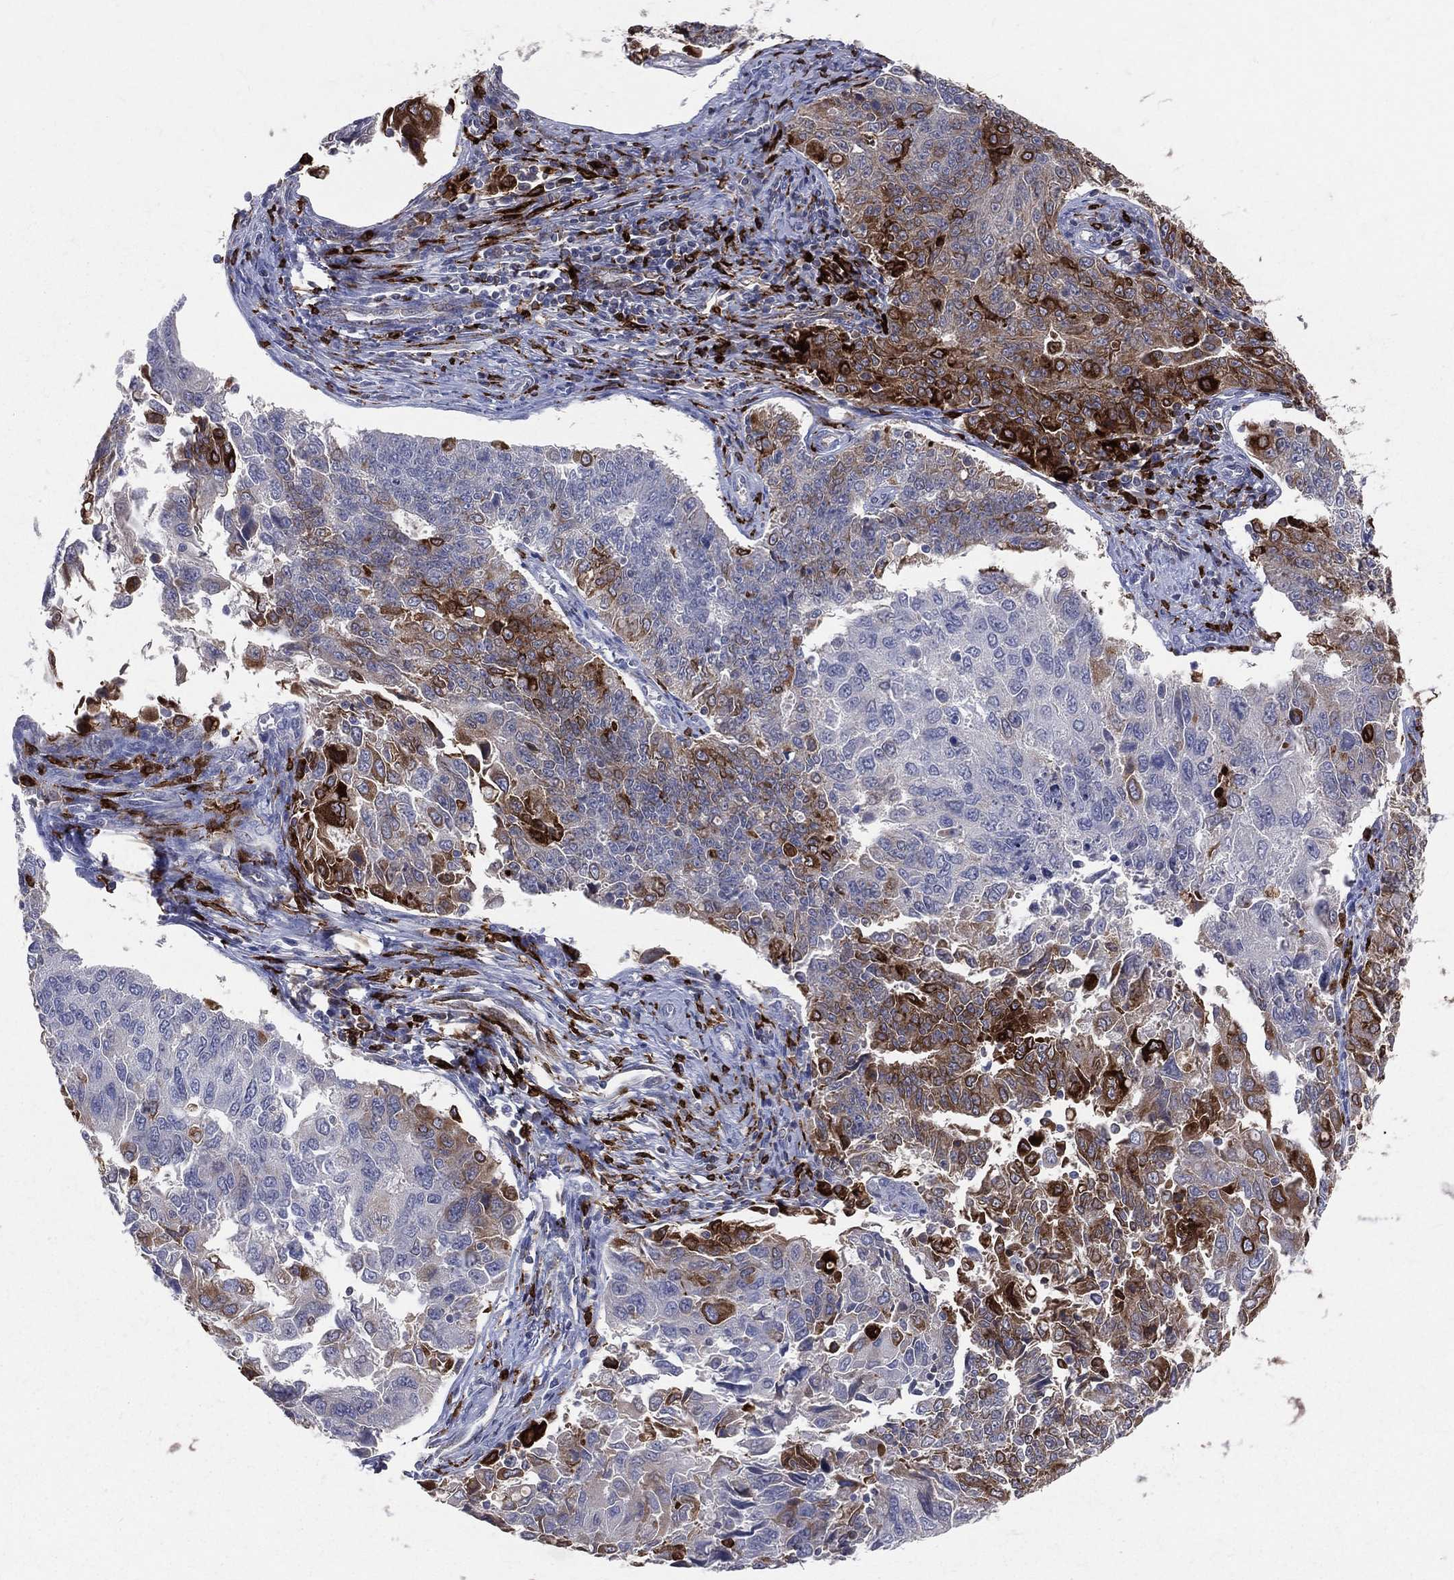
{"staining": {"intensity": "strong", "quantity": "25%-75%", "location": "cytoplasmic/membranous"}, "tissue": "endometrial cancer", "cell_type": "Tumor cells", "image_type": "cancer", "snomed": [{"axis": "morphology", "description": "Adenocarcinoma, NOS"}, {"axis": "topography", "description": "Endometrium"}], "caption": "Immunohistochemistry (IHC) histopathology image of endometrial cancer stained for a protein (brown), which reveals high levels of strong cytoplasmic/membranous expression in about 25%-75% of tumor cells.", "gene": "CD74", "patient": {"sex": "female", "age": 43}}